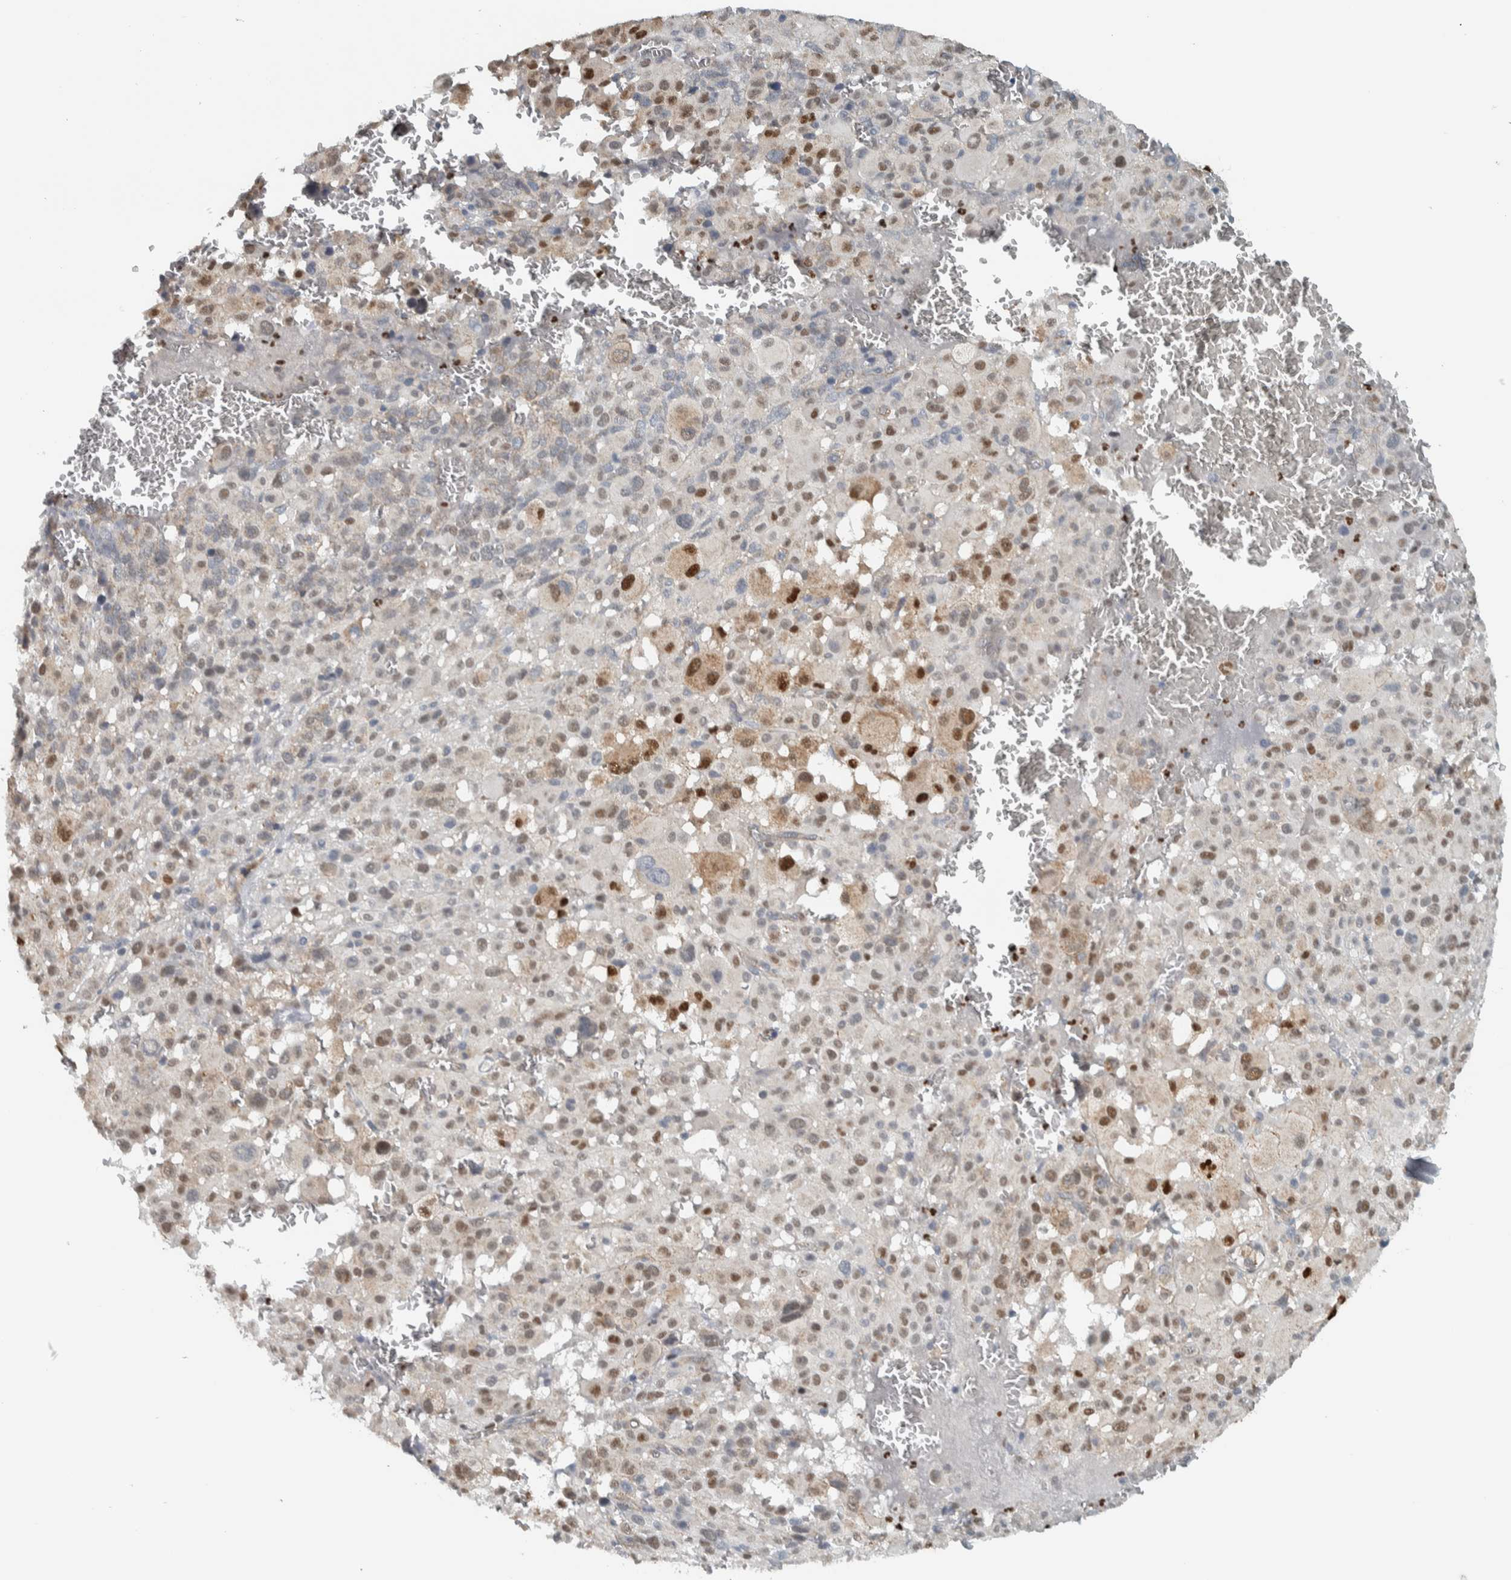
{"staining": {"intensity": "strong", "quantity": "<25%", "location": "nuclear"}, "tissue": "melanoma", "cell_type": "Tumor cells", "image_type": "cancer", "snomed": [{"axis": "morphology", "description": "Malignant melanoma, Metastatic site"}, {"axis": "topography", "description": "Skin"}], "caption": "About <25% of tumor cells in malignant melanoma (metastatic site) demonstrate strong nuclear protein staining as visualized by brown immunohistochemical staining.", "gene": "ADPRM", "patient": {"sex": "female", "age": 74}}